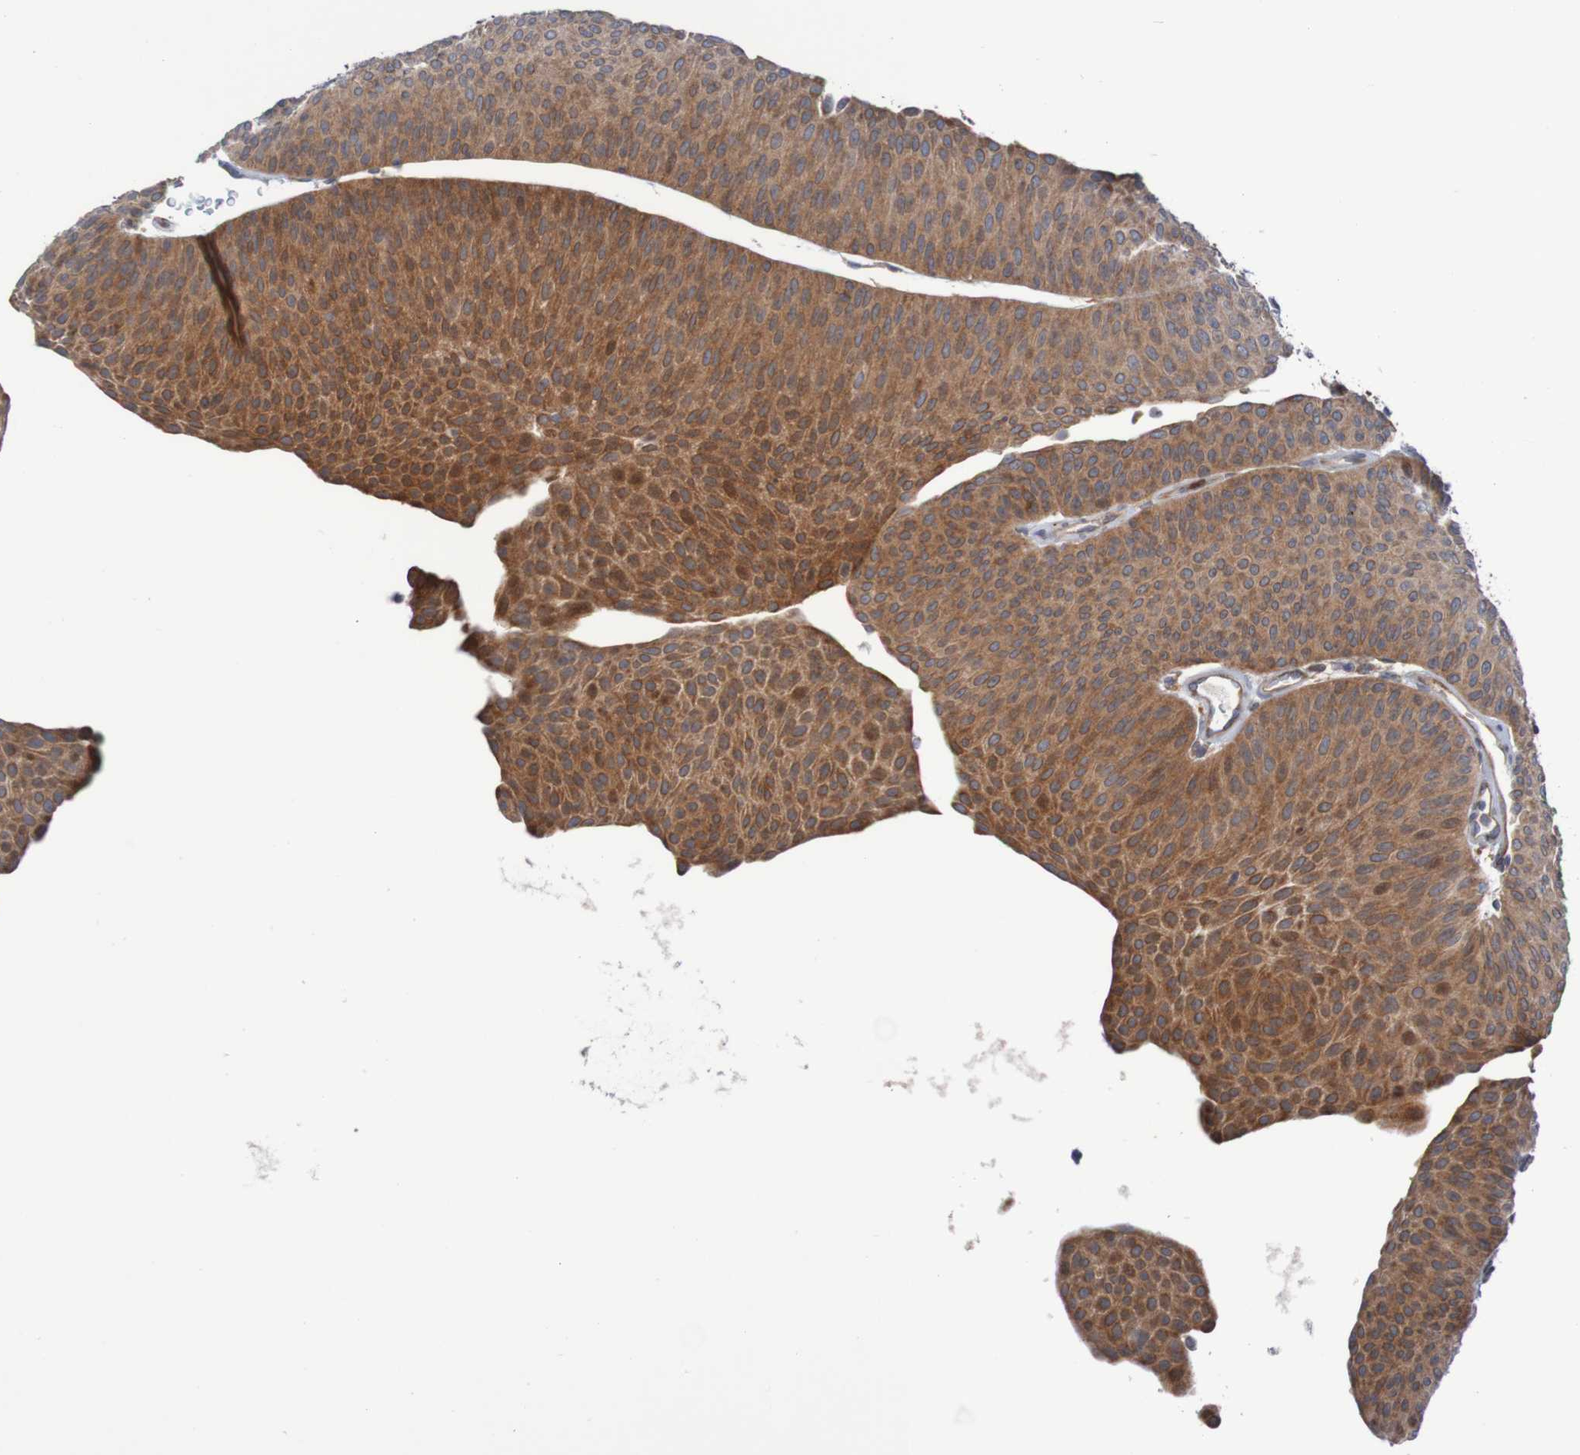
{"staining": {"intensity": "strong", "quantity": ">75%", "location": "cytoplasmic/membranous"}, "tissue": "urothelial cancer", "cell_type": "Tumor cells", "image_type": "cancer", "snomed": [{"axis": "morphology", "description": "Urothelial carcinoma, Low grade"}, {"axis": "topography", "description": "Urinary bladder"}], "caption": "The micrograph reveals staining of urothelial carcinoma (low-grade), revealing strong cytoplasmic/membranous protein positivity (brown color) within tumor cells. (Brightfield microscopy of DAB IHC at high magnification).", "gene": "ANGPT4", "patient": {"sex": "female", "age": 60}}